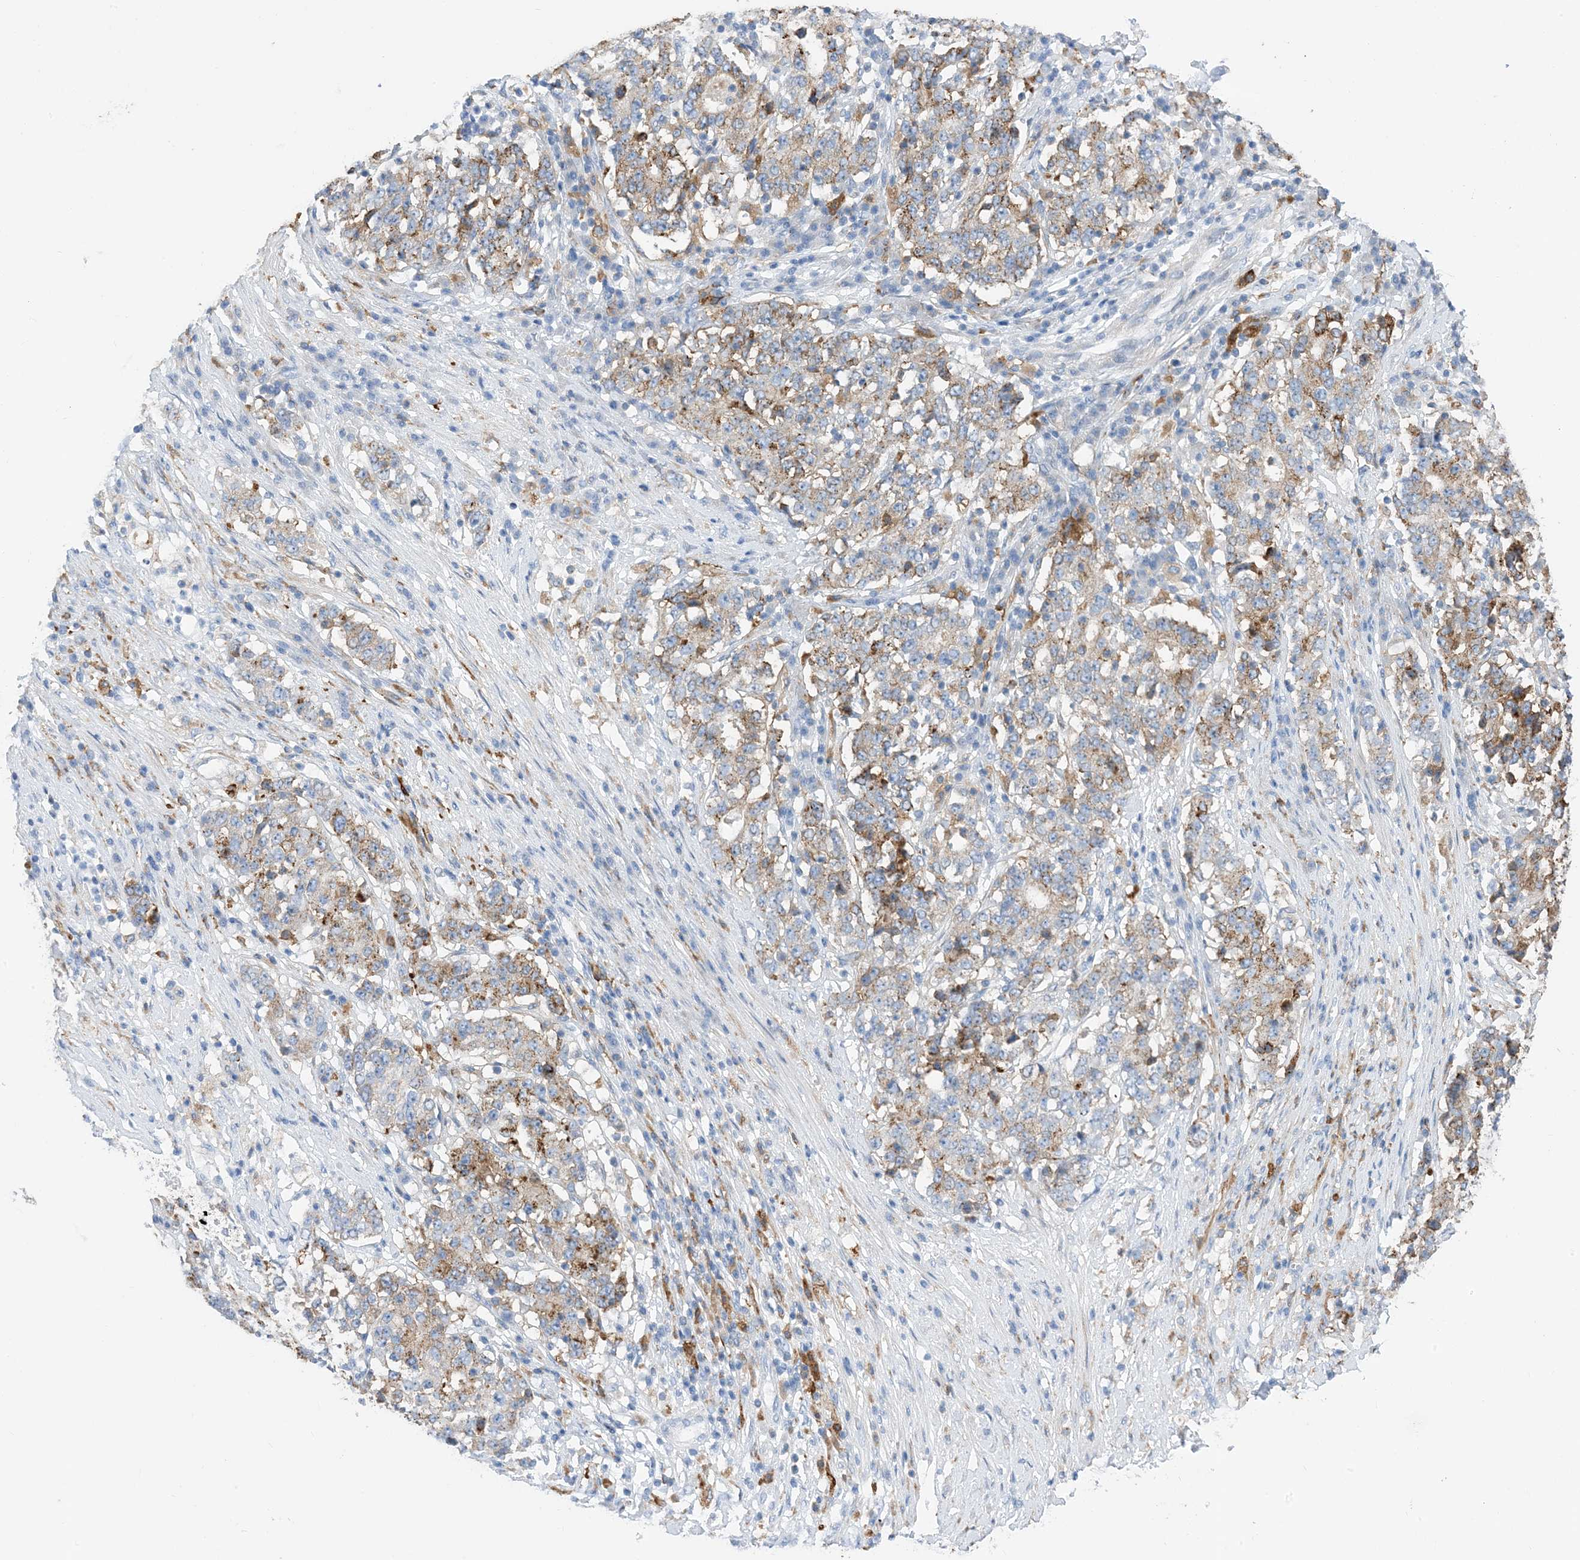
{"staining": {"intensity": "moderate", "quantity": "25%-75%", "location": "cytoplasmic/membranous"}, "tissue": "stomach cancer", "cell_type": "Tumor cells", "image_type": "cancer", "snomed": [{"axis": "morphology", "description": "Adenocarcinoma, NOS"}, {"axis": "topography", "description": "Stomach"}], "caption": "An image showing moderate cytoplasmic/membranous staining in approximately 25%-75% of tumor cells in adenocarcinoma (stomach), as visualized by brown immunohistochemical staining.", "gene": "DPH3", "patient": {"sex": "male", "age": 59}}